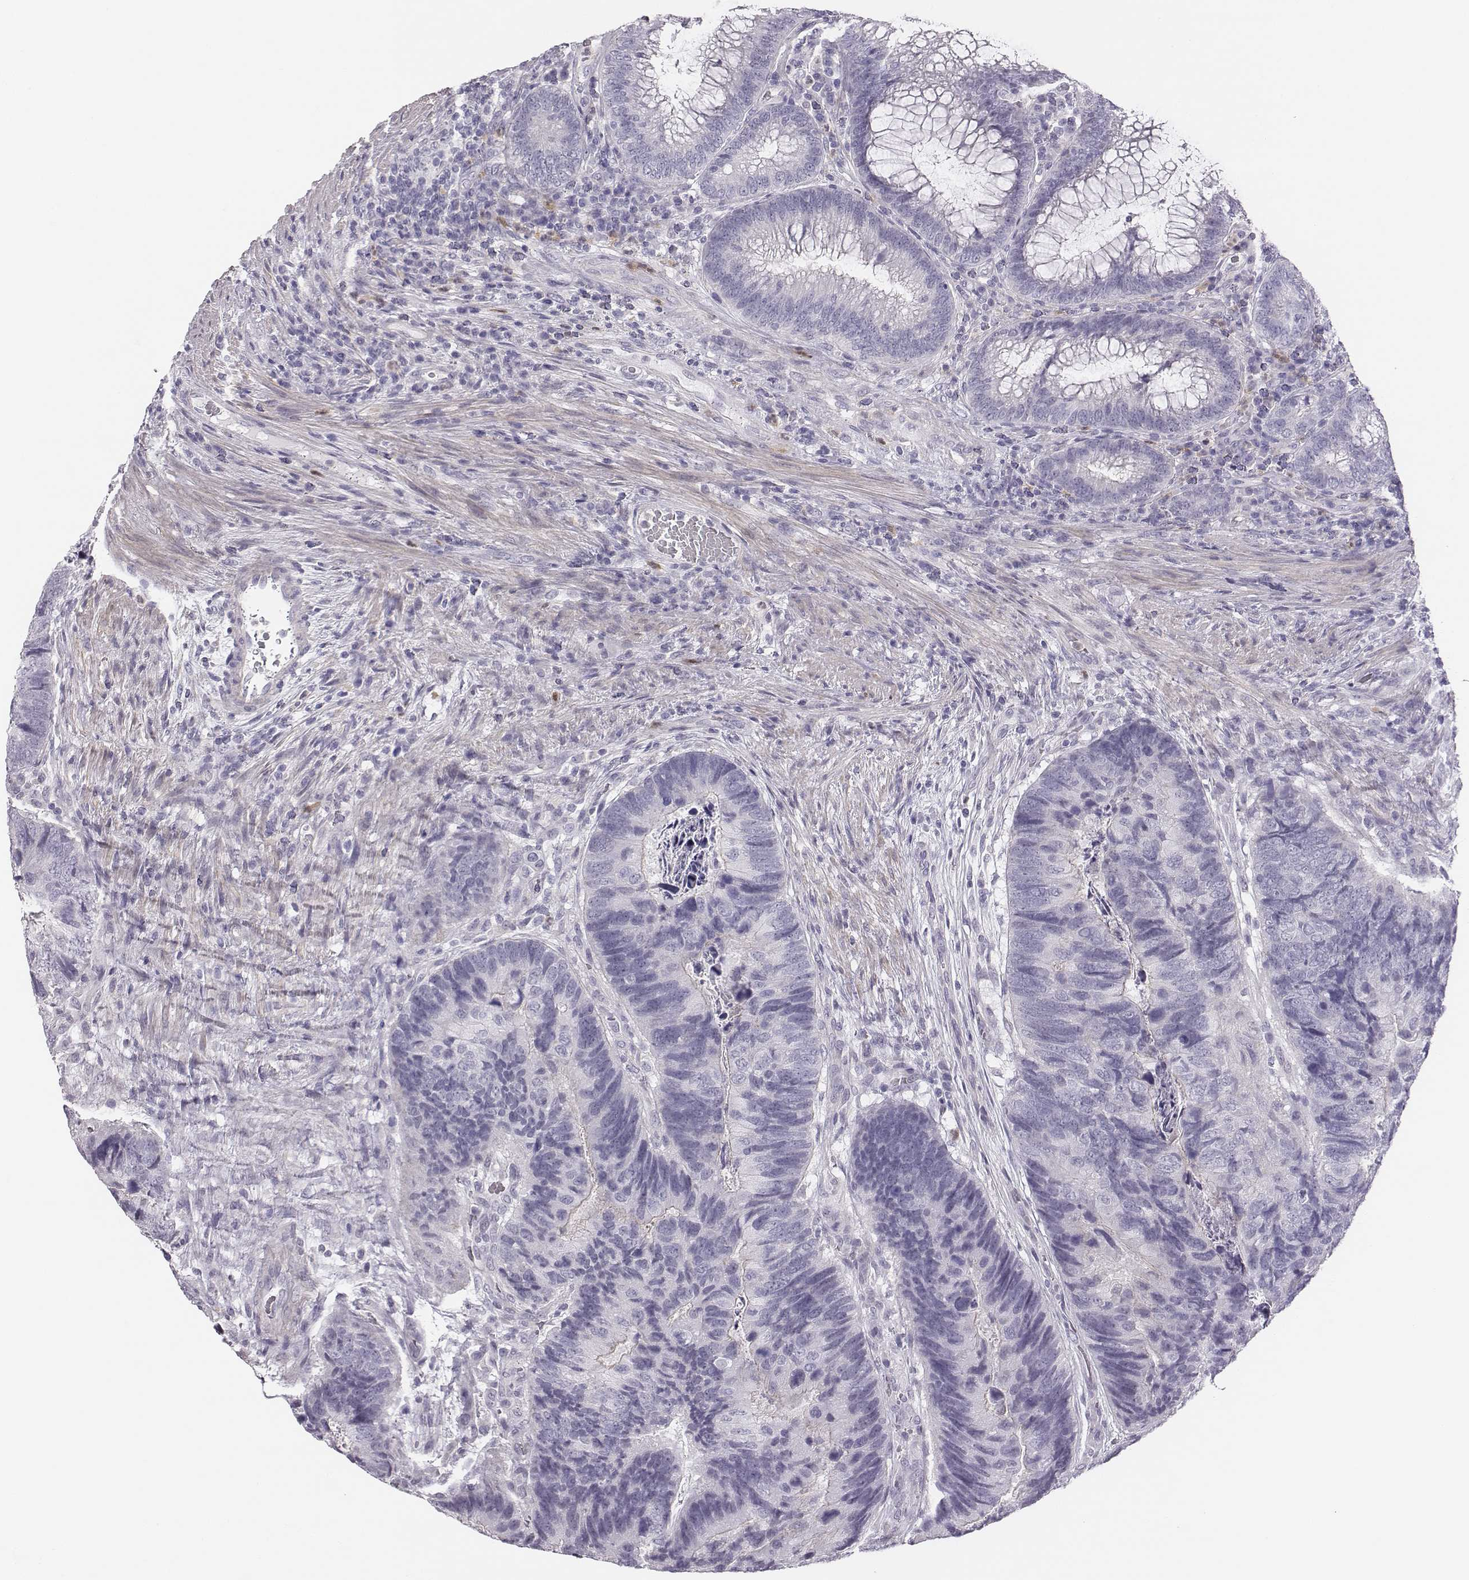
{"staining": {"intensity": "negative", "quantity": "none", "location": "none"}, "tissue": "colorectal cancer", "cell_type": "Tumor cells", "image_type": "cancer", "snomed": [{"axis": "morphology", "description": "Adenocarcinoma, NOS"}, {"axis": "topography", "description": "Colon"}], "caption": "Tumor cells are negative for protein expression in human colorectal cancer. (IHC, brightfield microscopy, high magnification).", "gene": "ADAM7", "patient": {"sex": "female", "age": 67}}